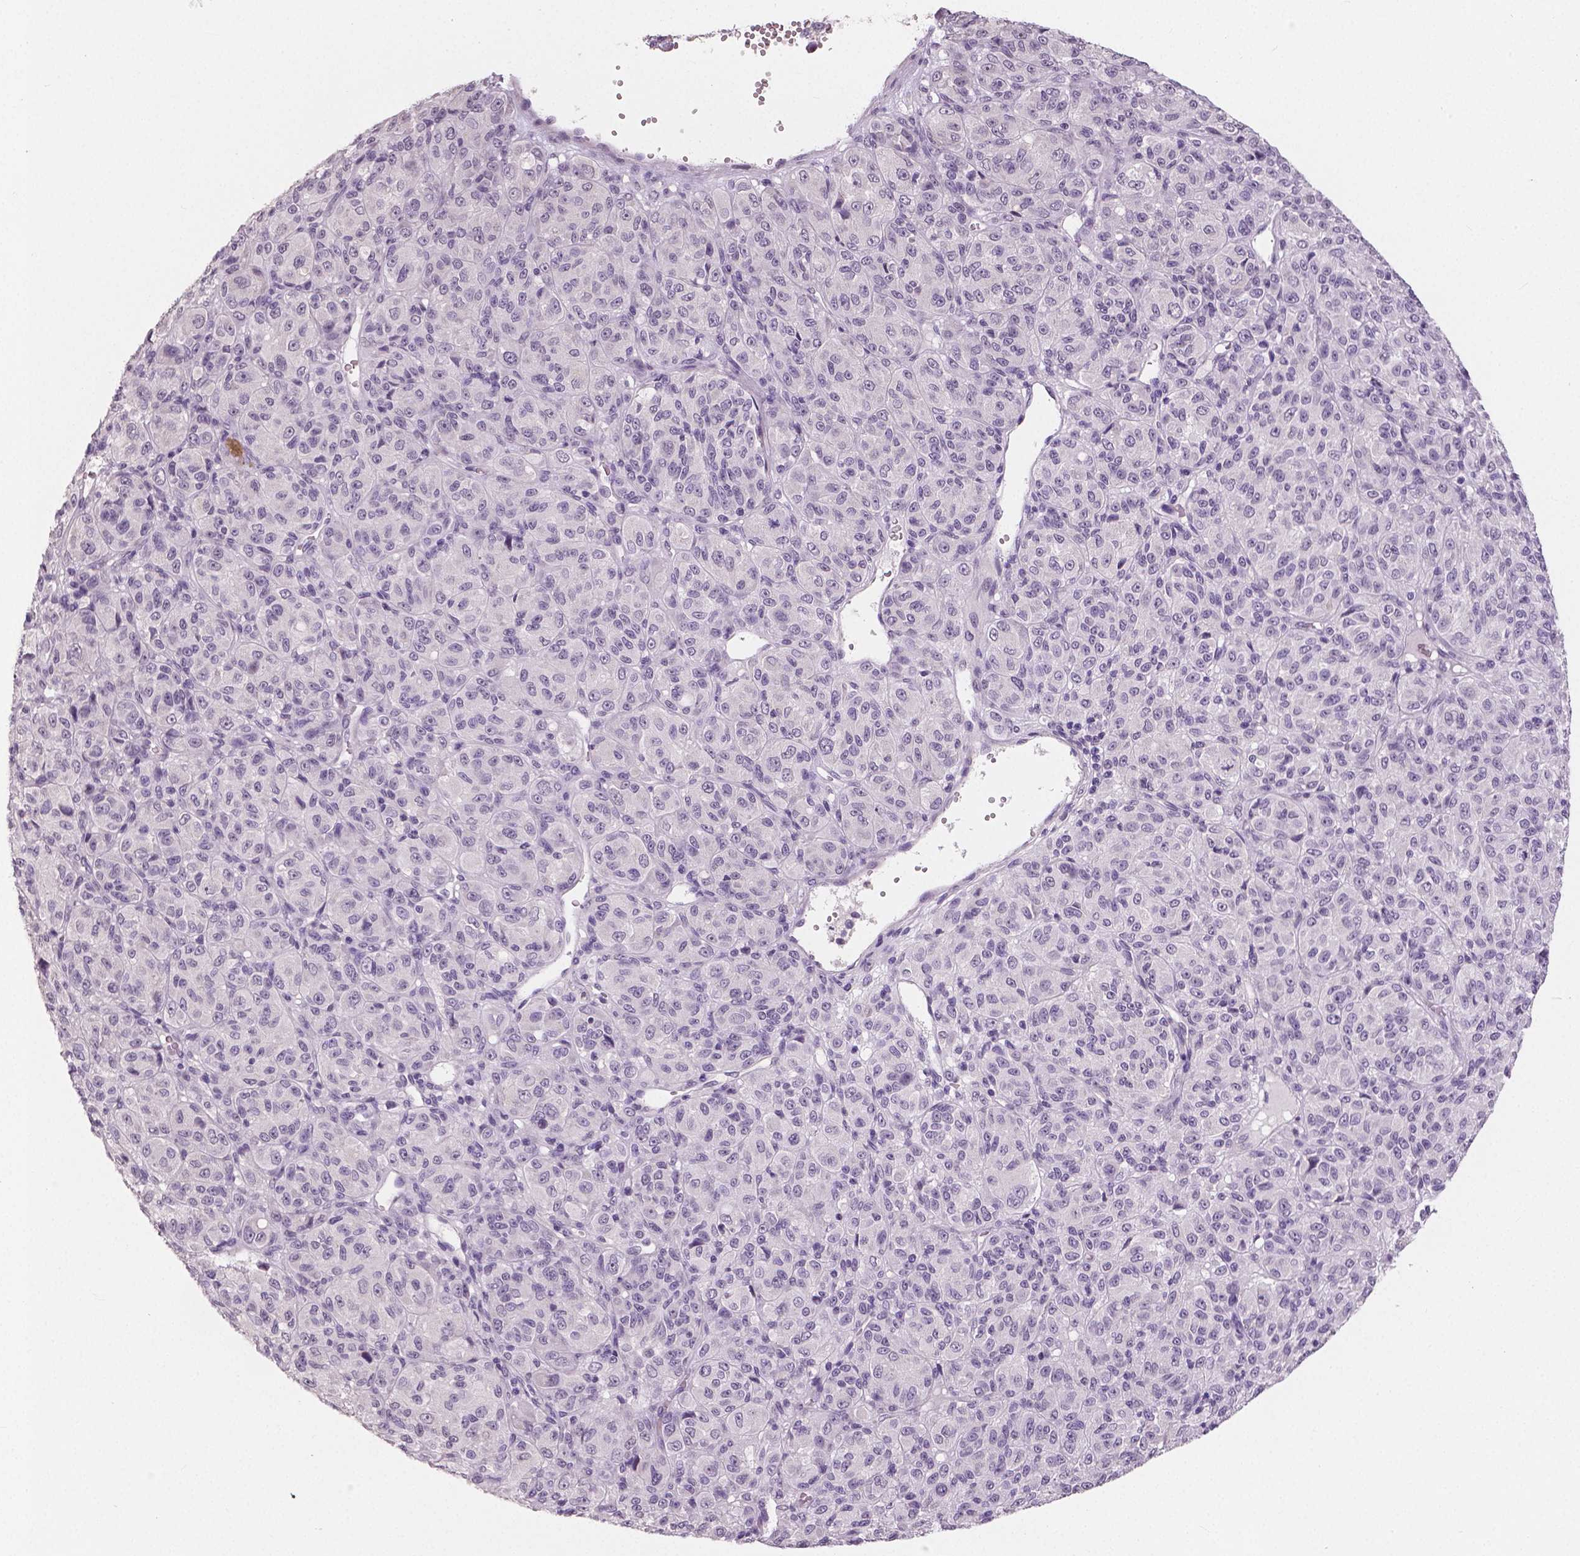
{"staining": {"intensity": "negative", "quantity": "none", "location": "none"}, "tissue": "melanoma", "cell_type": "Tumor cells", "image_type": "cancer", "snomed": [{"axis": "morphology", "description": "Malignant melanoma, Metastatic site"}, {"axis": "topography", "description": "Brain"}], "caption": "This is a photomicrograph of IHC staining of malignant melanoma (metastatic site), which shows no staining in tumor cells.", "gene": "NECAB1", "patient": {"sex": "female", "age": 56}}